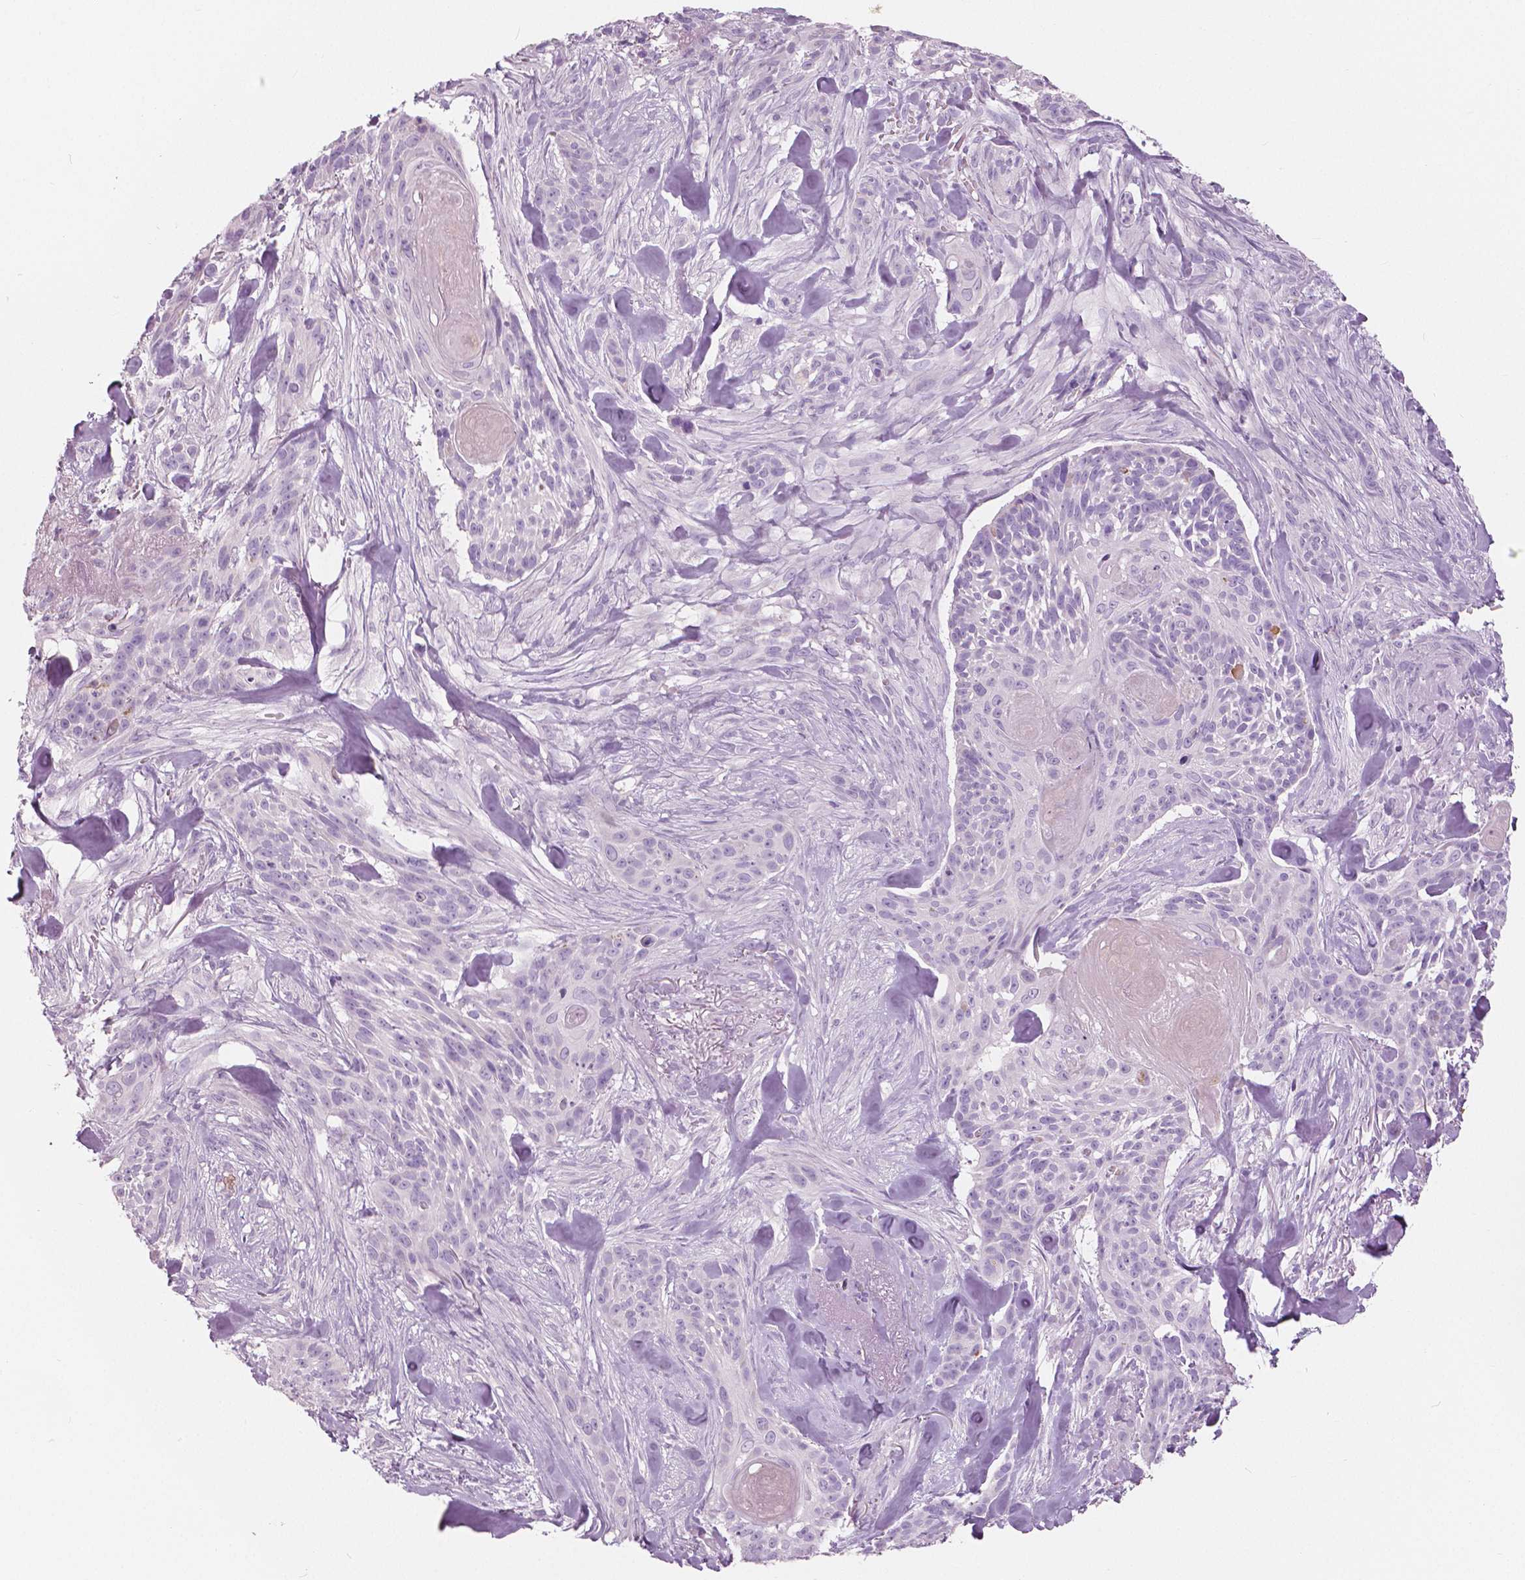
{"staining": {"intensity": "negative", "quantity": "none", "location": "none"}, "tissue": "skin cancer", "cell_type": "Tumor cells", "image_type": "cancer", "snomed": [{"axis": "morphology", "description": "Basal cell carcinoma"}, {"axis": "topography", "description": "Skin"}], "caption": "DAB (3,3'-diaminobenzidine) immunohistochemical staining of human skin cancer (basal cell carcinoma) exhibits no significant staining in tumor cells.", "gene": "CXCR2", "patient": {"sex": "male", "age": 87}}